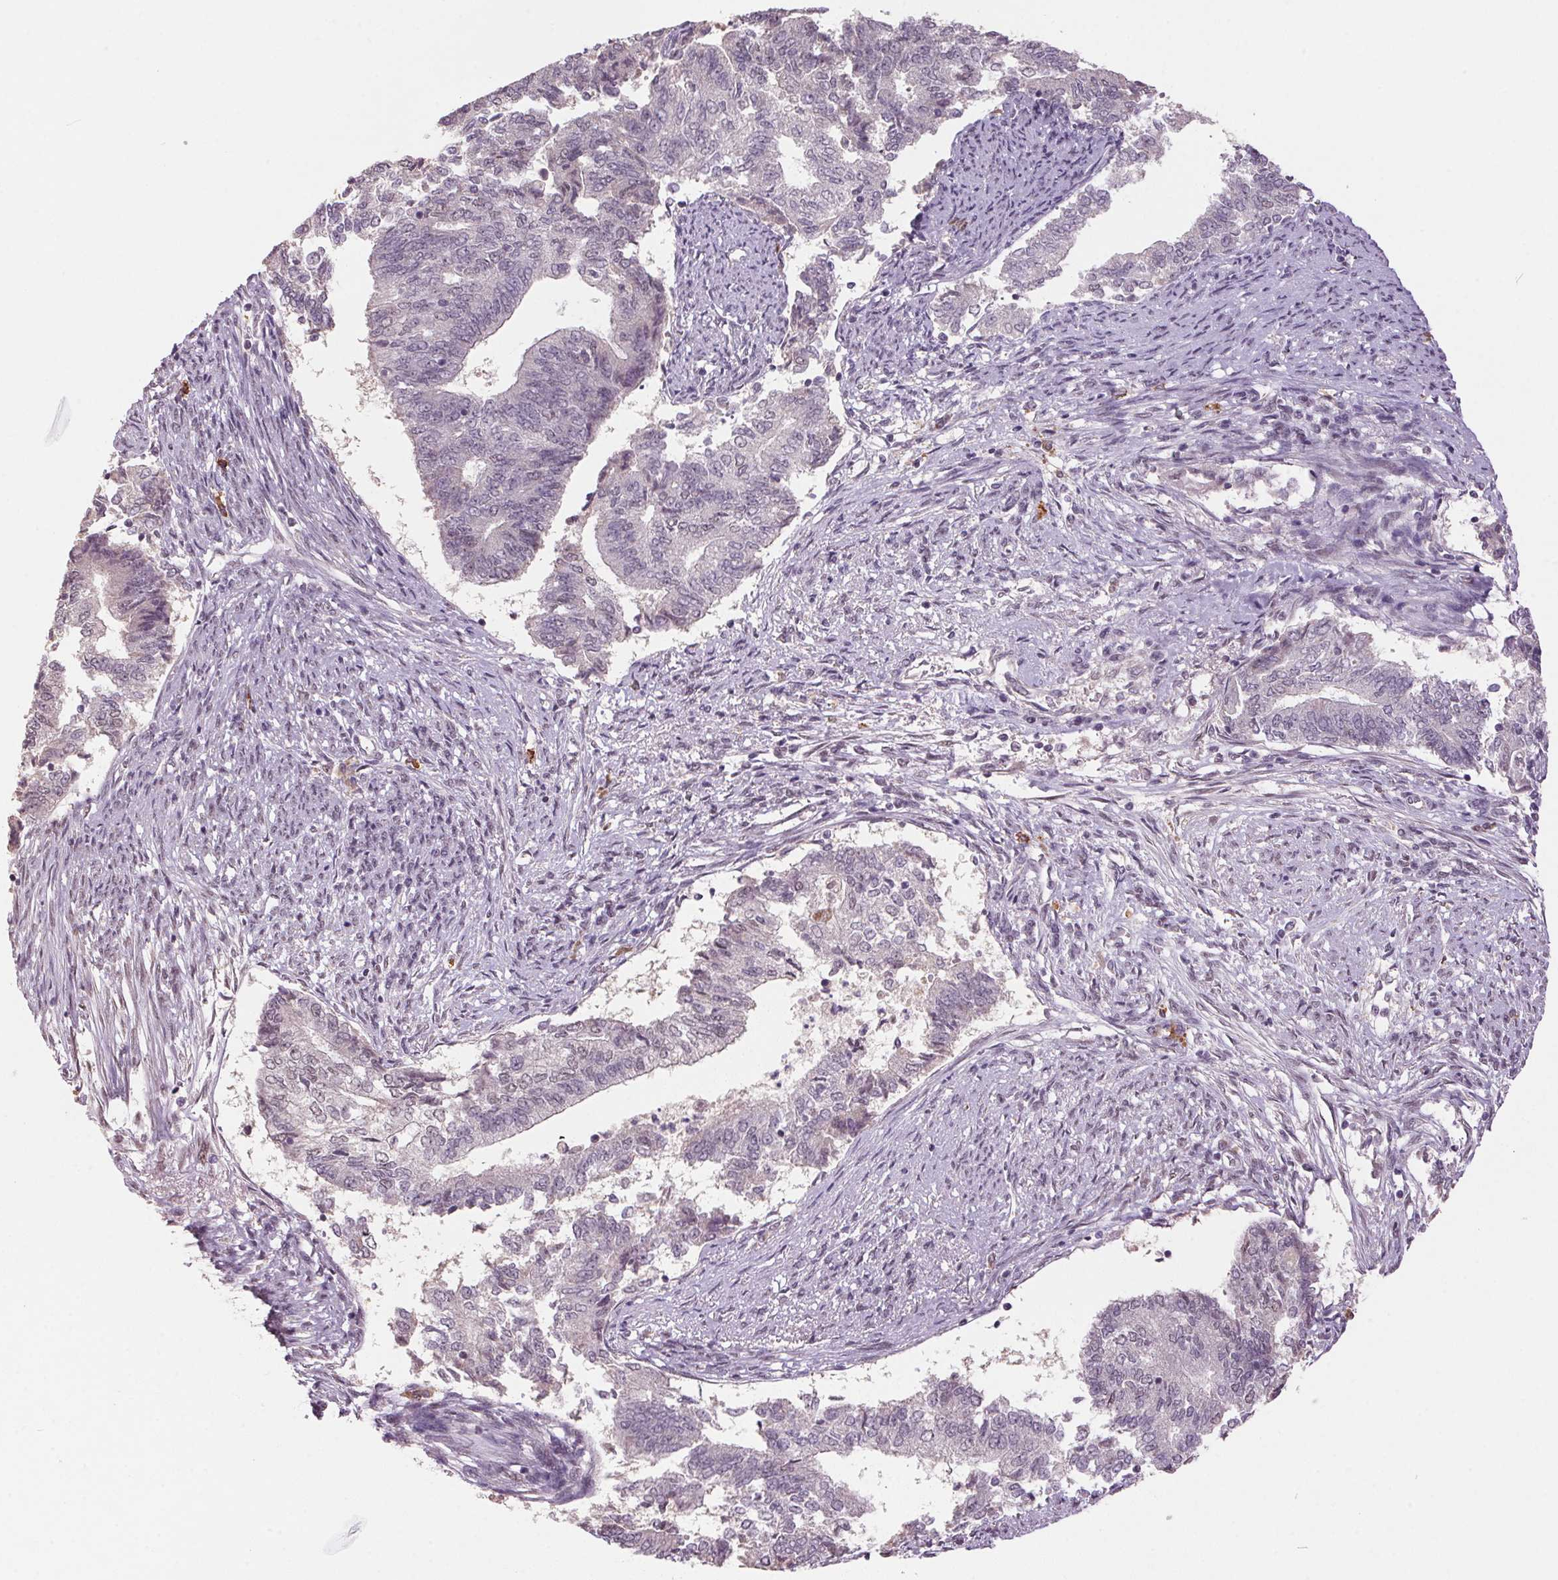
{"staining": {"intensity": "negative", "quantity": "none", "location": "none"}, "tissue": "endometrial cancer", "cell_type": "Tumor cells", "image_type": "cancer", "snomed": [{"axis": "morphology", "description": "Adenocarcinoma, NOS"}, {"axis": "topography", "description": "Endometrium"}], "caption": "DAB (3,3'-diaminobenzidine) immunohistochemical staining of human endometrial cancer (adenocarcinoma) exhibits no significant expression in tumor cells. (DAB immunohistochemistry (IHC) with hematoxylin counter stain).", "gene": "ZBTB4", "patient": {"sex": "female", "age": 65}}